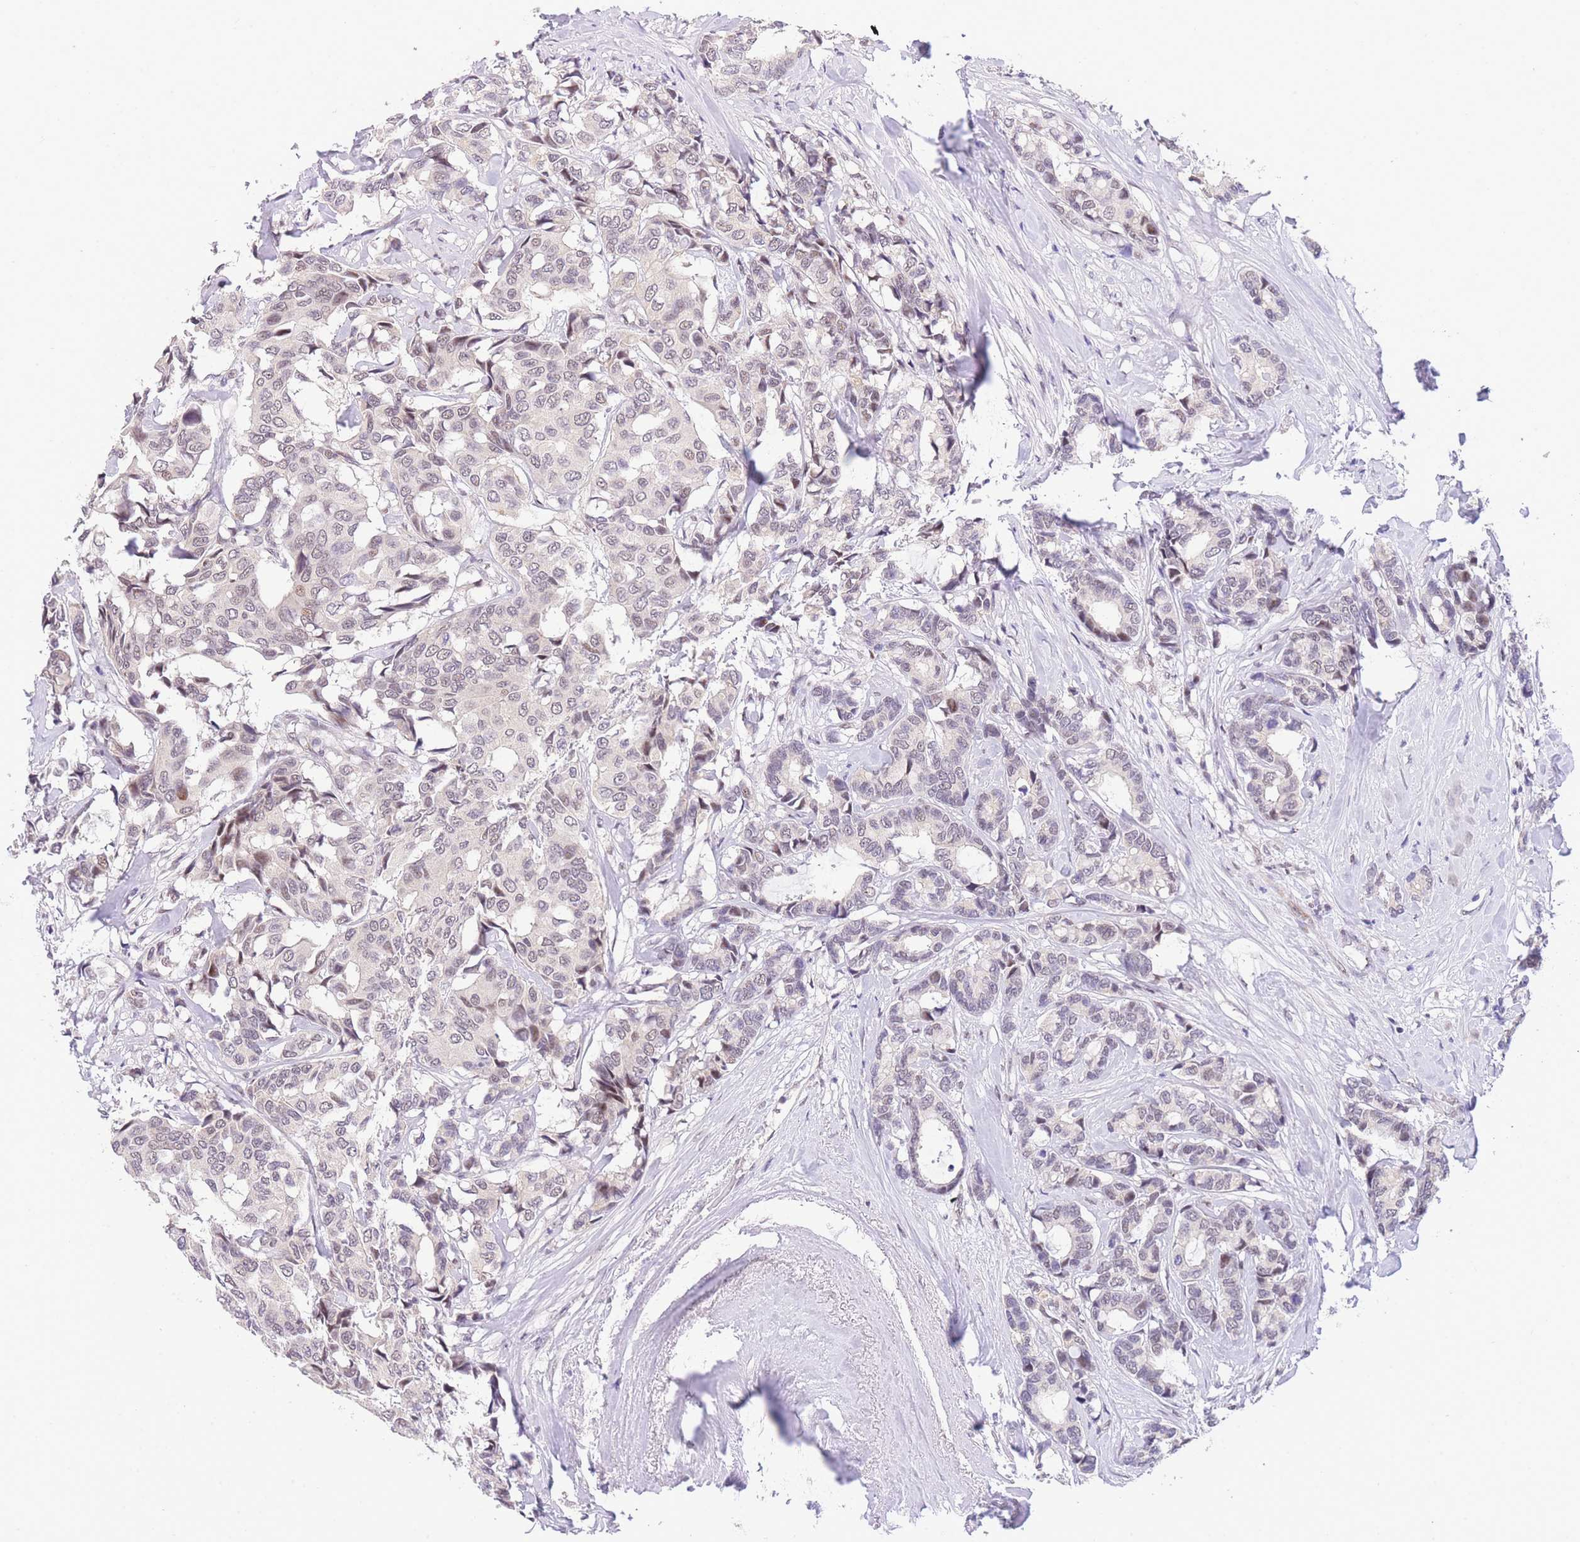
{"staining": {"intensity": "weak", "quantity": "25%-75%", "location": "nuclear"}, "tissue": "breast cancer", "cell_type": "Tumor cells", "image_type": "cancer", "snomed": [{"axis": "morphology", "description": "Duct carcinoma"}, {"axis": "topography", "description": "Breast"}], "caption": "Brown immunohistochemical staining in breast cancer (invasive ductal carcinoma) exhibits weak nuclear positivity in about 25%-75% of tumor cells.", "gene": "SLC35F2", "patient": {"sex": "female", "age": 87}}